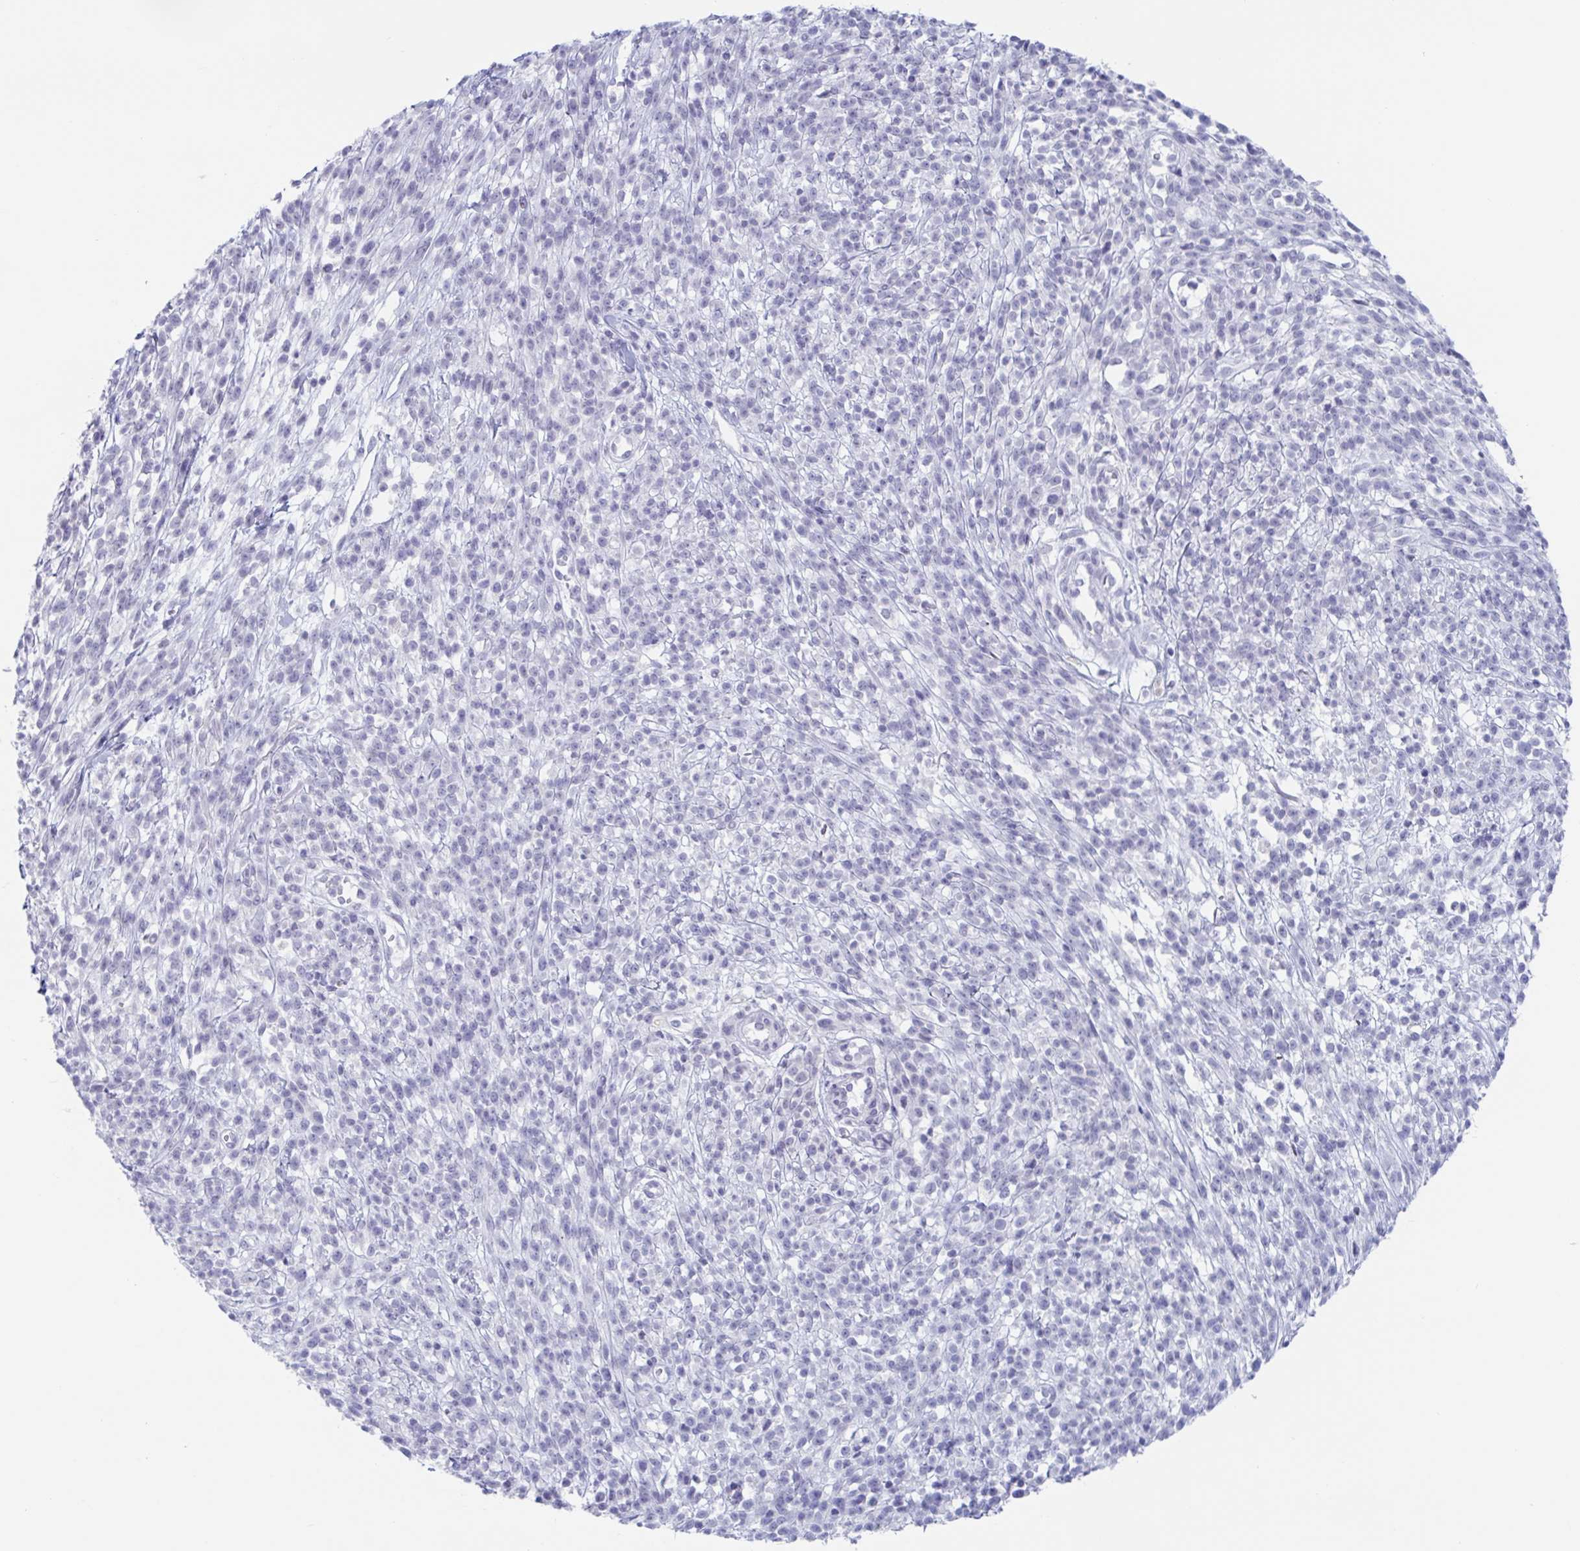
{"staining": {"intensity": "negative", "quantity": "none", "location": "none"}, "tissue": "melanoma", "cell_type": "Tumor cells", "image_type": "cancer", "snomed": [{"axis": "morphology", "description": "Malignant melanoma, NOS"}, {"axis": "topography", "description": "Skin"}, {"axis": "topography", "description": "Skin of trunk"}], "caption": "The image exhibits no staining of tumor cells in malignant melanoma.", "gene": "CDX4", "patient": {"sex": "male", "age": 74}}